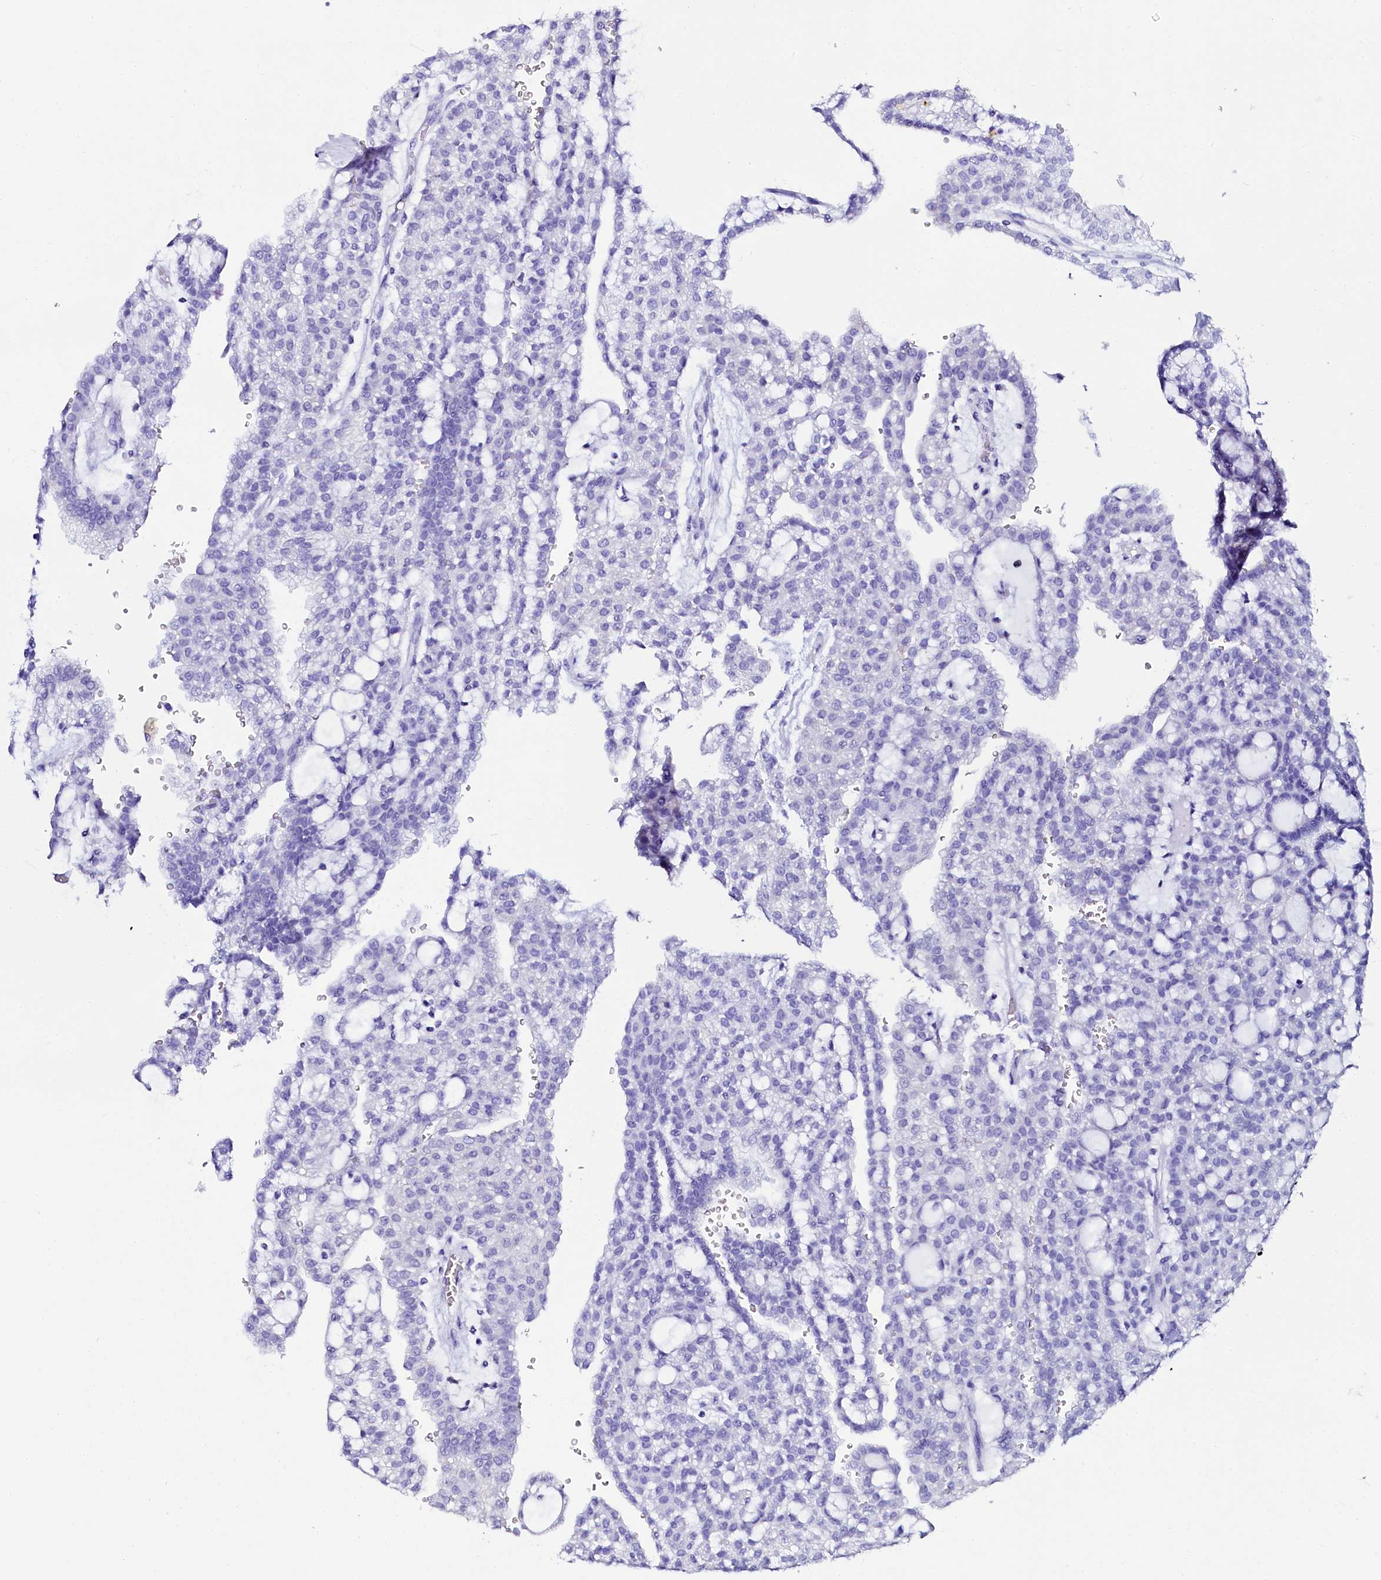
{"staining": {"intensity": "negative", "quantity": "none", "location": "none"}, "tissue": "renal cancer", "cell_type": "Tumor cells", "image_type": "cancer", "snomed": [{"axis": "morphology", "description": "Adenocarcinoma, NOS"}, {"axis": "topography", "description": "Kidney"}], "caption": "Renal cancer (adenocarcinoma) was stained to show a protein in brown. There is no significant positivity in tumor cells. The staining is performed using DAB (3,3'-diaminobenzidine) brown chromogen with nuclei counter-stained in using hematoxylin.", "gene": "SORD", "patient": {"sex": "male", "age": 63}}